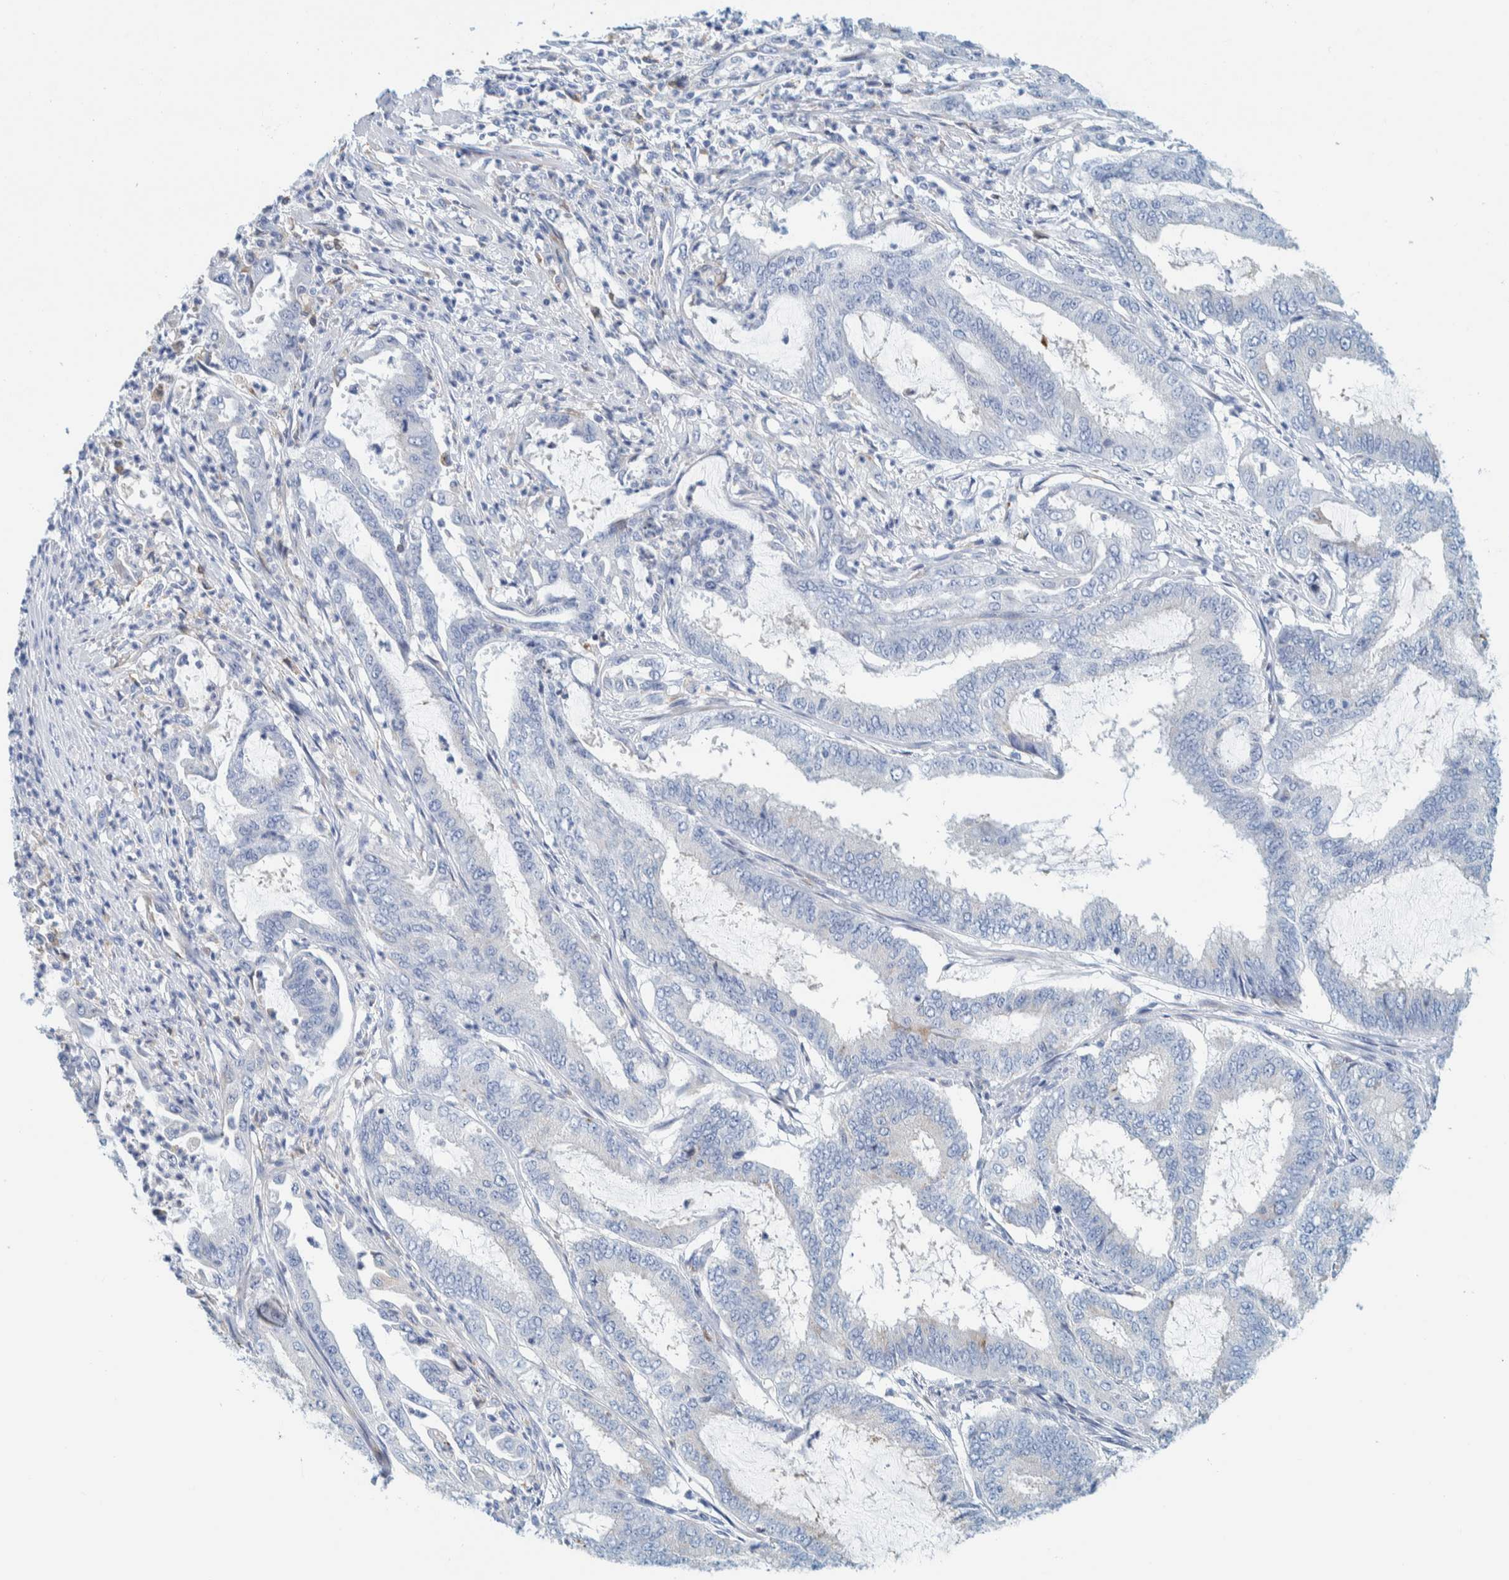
{"staining": {"intensity": "negative", "quantity": "none", "location": "none"}, "tissue": "endometrial cancer", "cell_type": "Tumor cells", "image_type": "cancer", "snomed": [{"axis": "morphology", "description": "Adenocarcinoma, NOS"}, {"axis": "topography", "description": "Endometrium"}], "caption": "A high-resolution photomicrograph shows immunohistochemistry (IHC) staining of endometrial adenocarcinoma, which shows no significant expression in tumor cells. (DAB immunohistochemistry (IHC) with hematoxylin counter stain).", "gene": "MOG", "patient": {"sex": "female", "age": 51}}